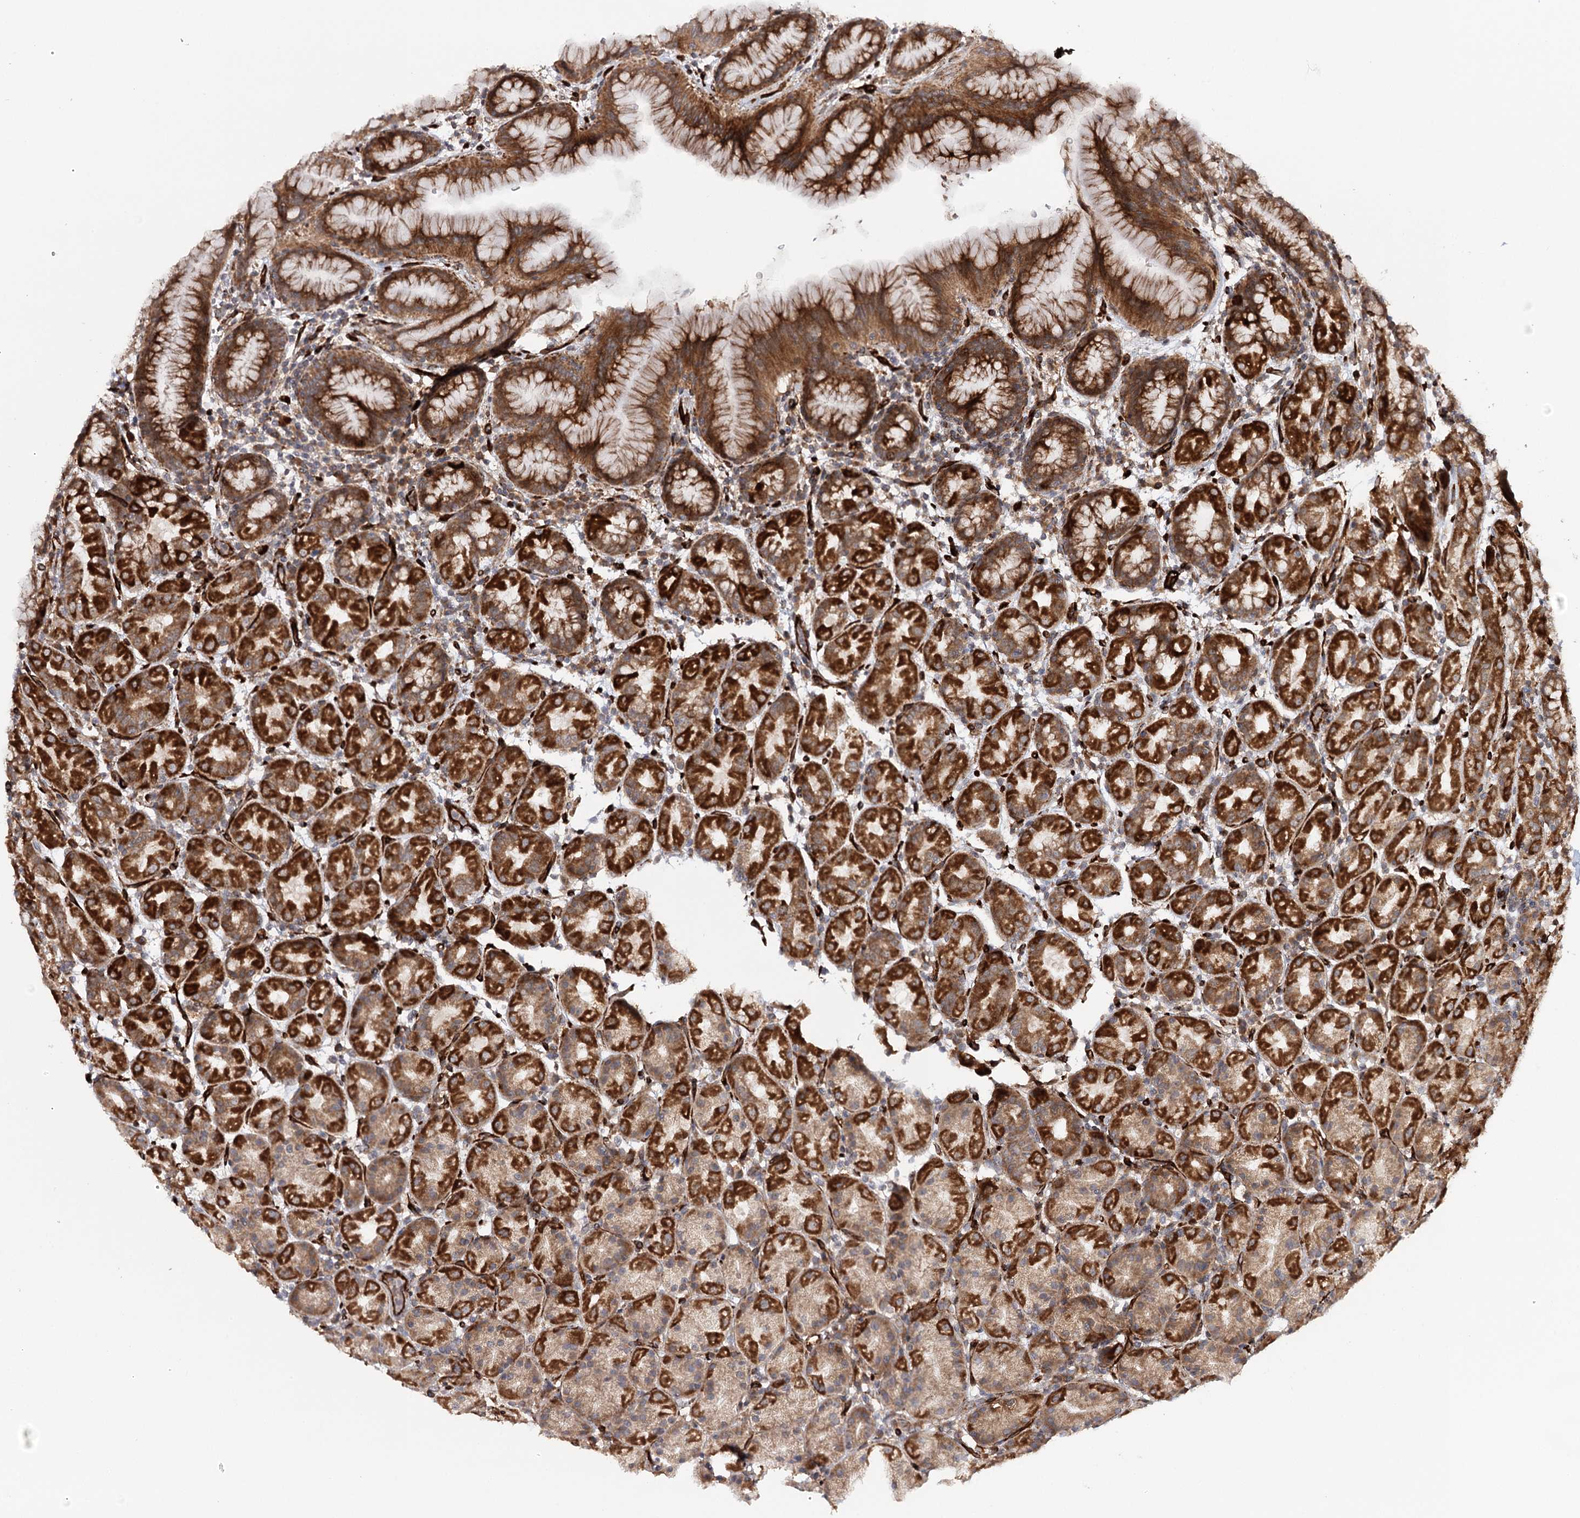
{"staining": {"intensity": "strong", "quantity": "25%-75%", "location": "cytoplasmic/membranous"}, "tissue": "stomach", "cell_type": "Glandular cells", "image_type": "normal", "snomed": [{"axis": "morphology", "description": "Normal tissue, NOS"}, {"axis": "topography", "description": "Stomach"}], "caption": "A photomicrograph showing strong cytoplasmic/membranous staining in about 25%-75% of glandular cells in unremarkable stomach, as visualized by brown immunohistochemical staining.", "gene": "MKNK1", "patient": {"sex": "female", "age": 79}}